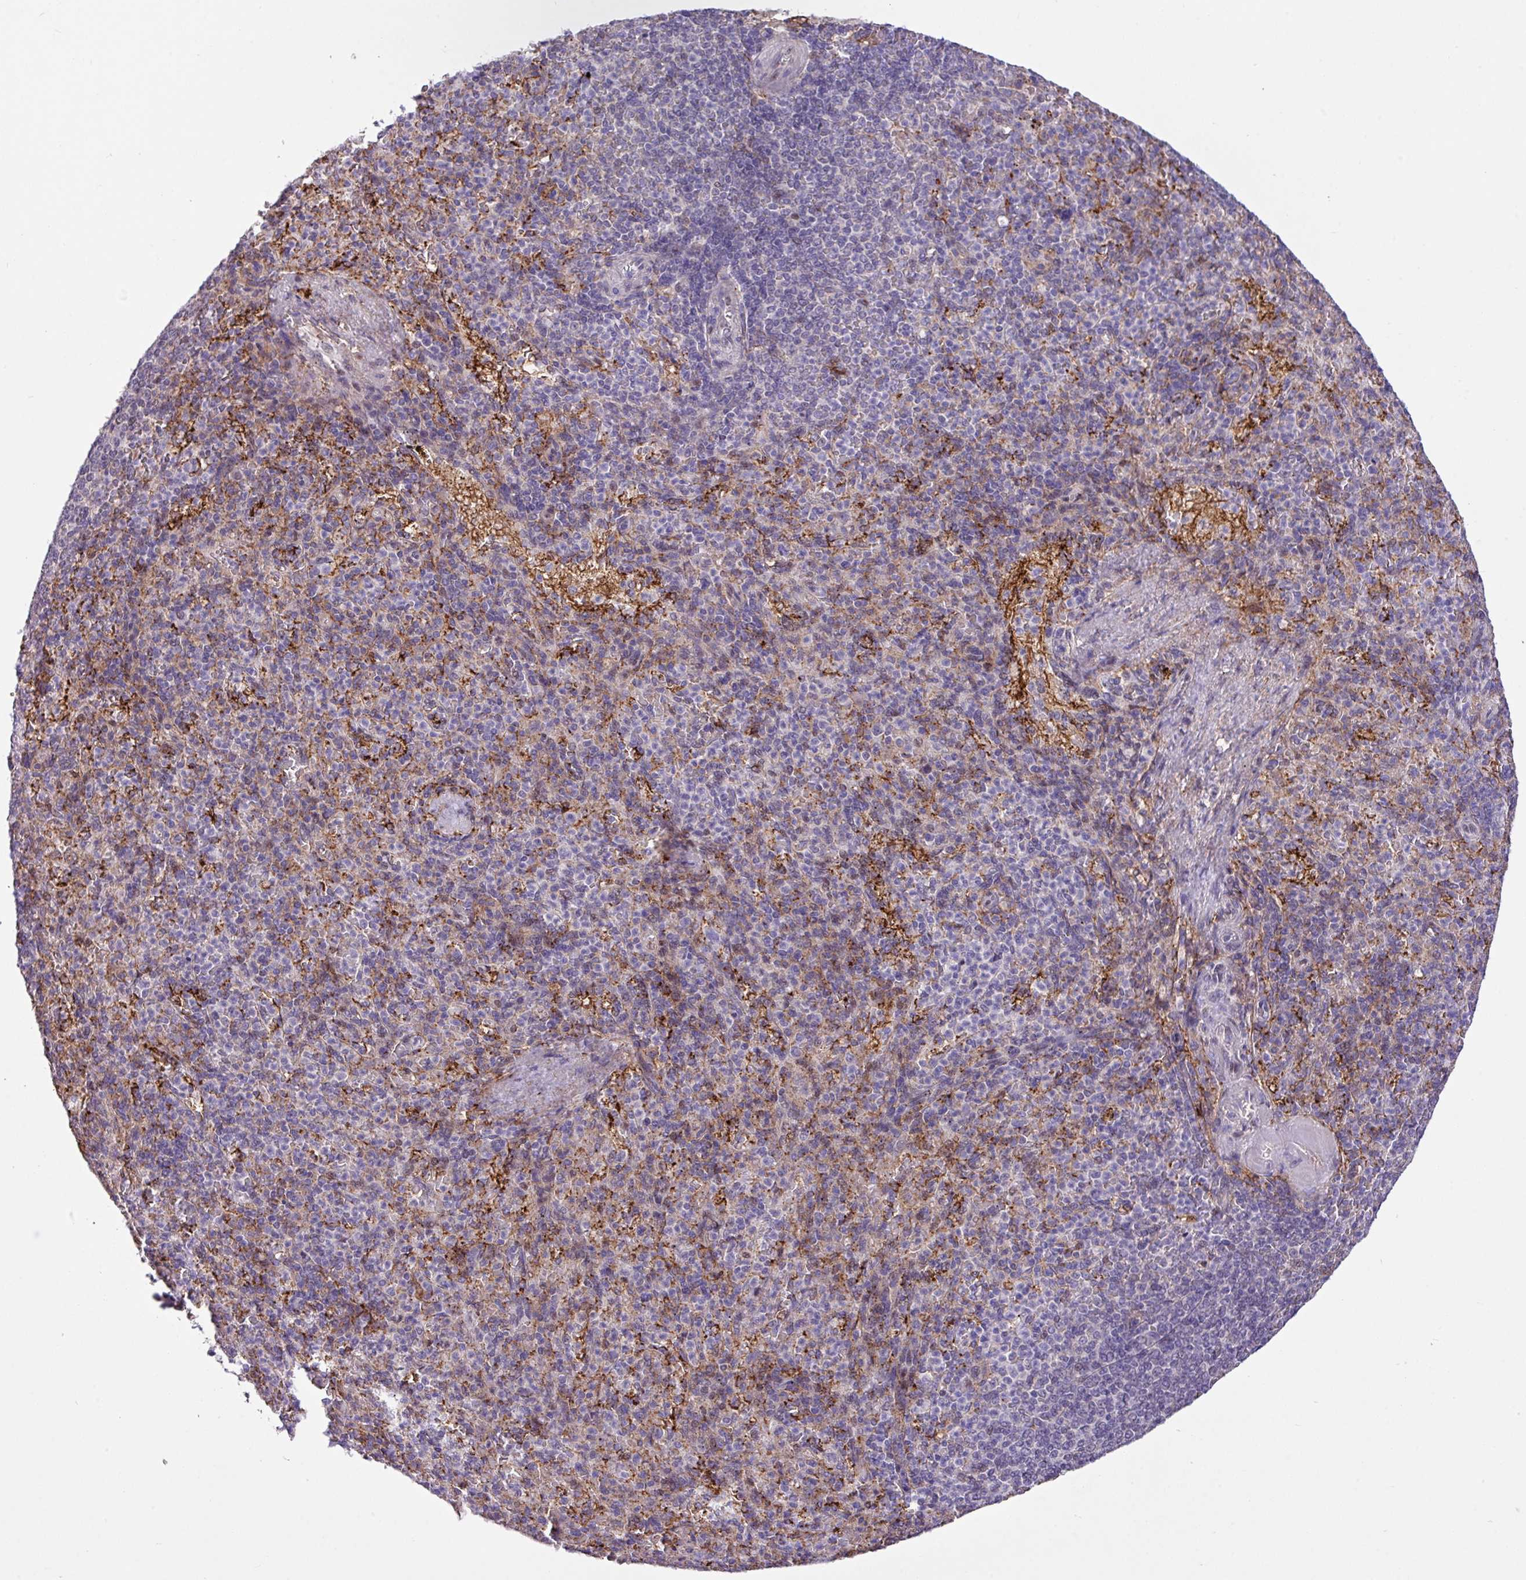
{"staining": {"intensity": "moderate", "quantity": "<25%", "location": "cytoplasmic/membranous"}, "tissue": "spleen", "cell_type": "Cells in red pulp", "image_type": "normal", "snomed": [{"axis": "morphology", "description": "Normal tissue, NOS"}, {"axis": "topography", "description": "Spleen"}], "caption": "Benign spleen shows moderate cytoplasmic/membranous positivity in approximately <25% of cells in red pulp.", "gene": "RPP25L", "patient": {"sex": "female", "age": 74}}